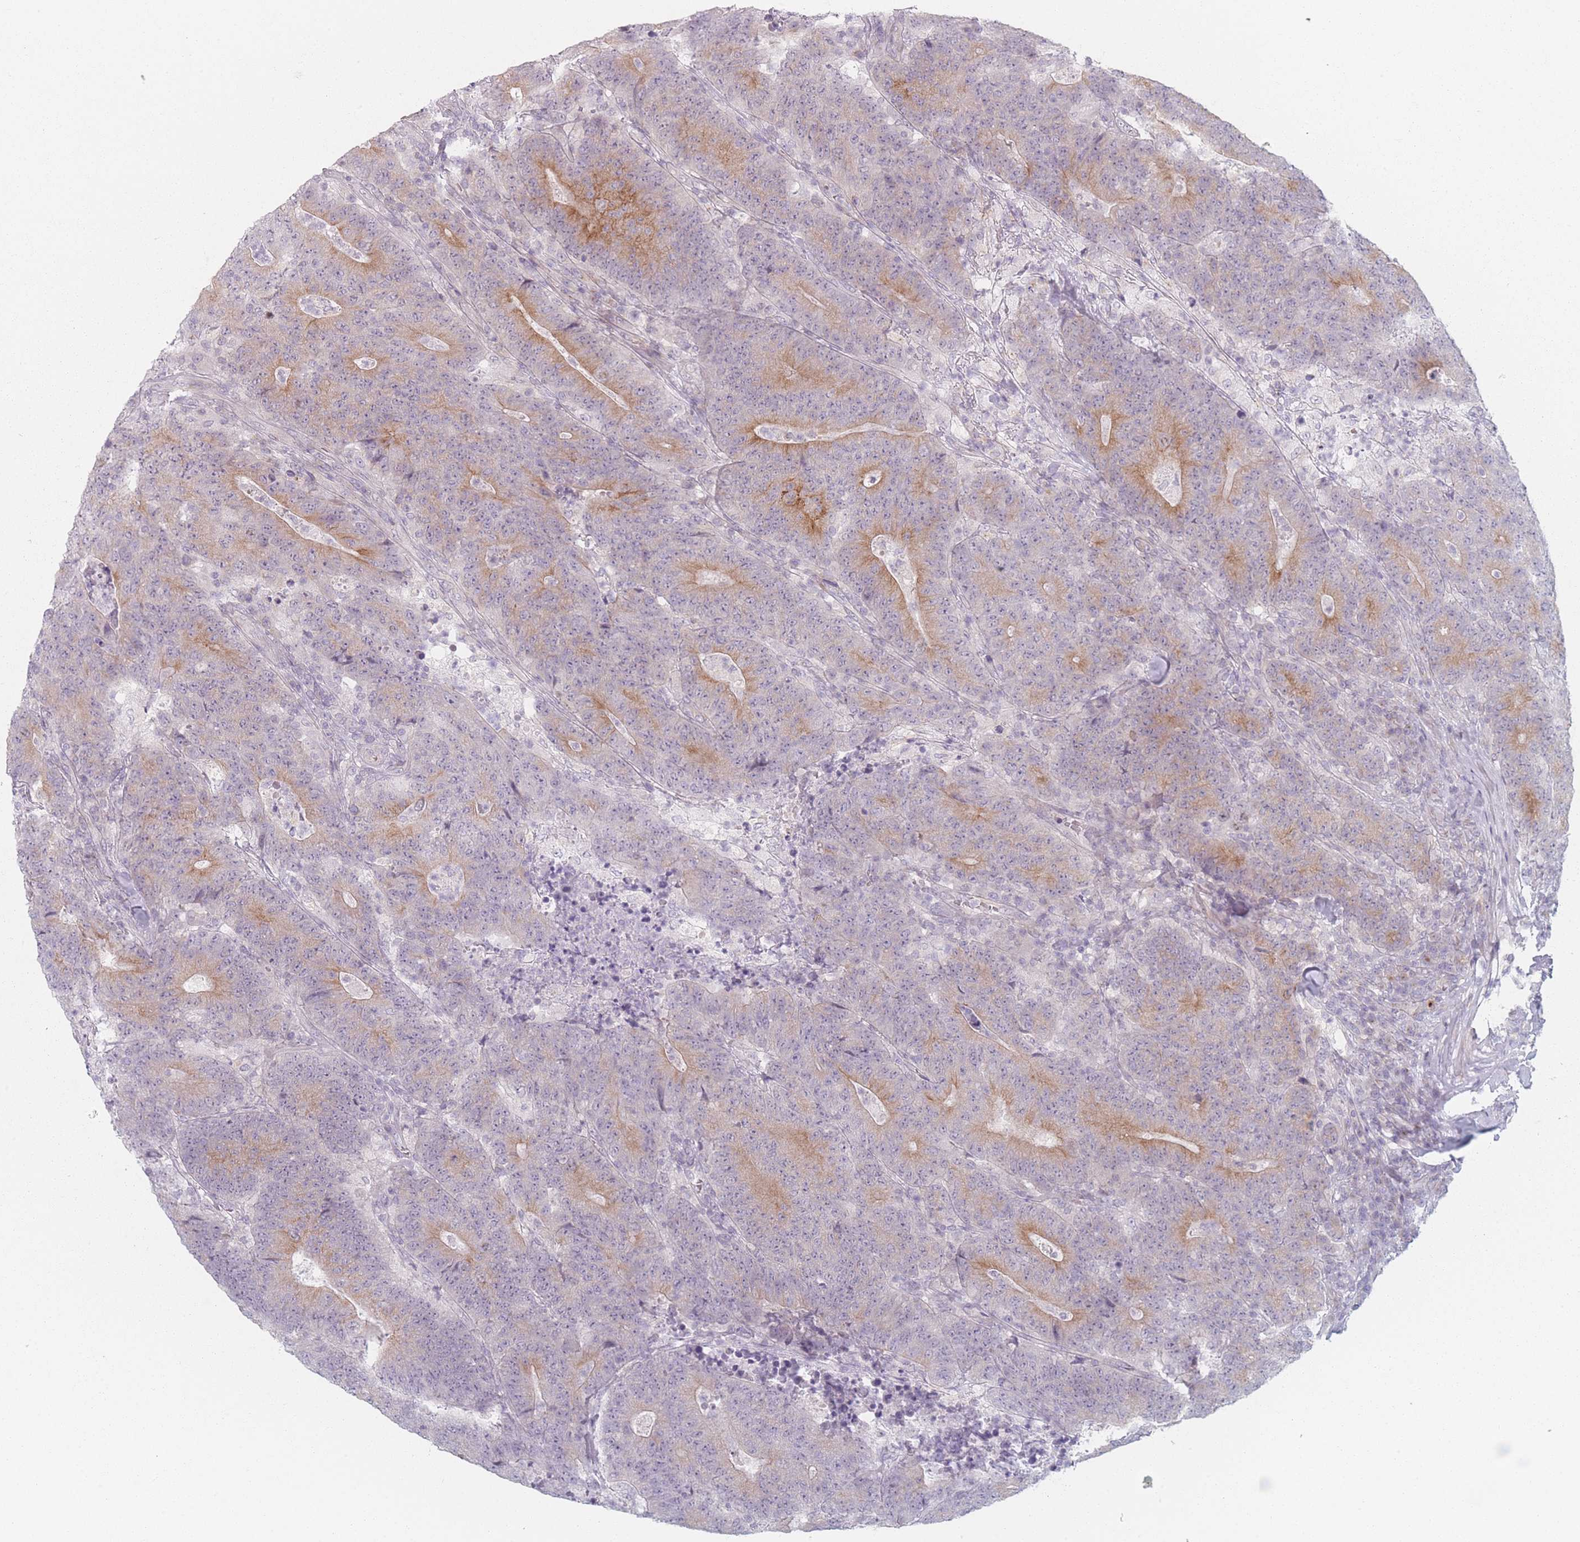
{"staining": {"intensity": "moderate", "quantity": "25%-75%", "location": "cytoplasmic/membranous"}, "tissue": "colorectal cancer", "cell_type": "Tumor cells", "image_type": "cancer", "snomed": [{"axis": "morphology", "description": "Adenocarcinoma, NOS"}, {"axis": "topography", "description": "Colon"}], "caption": "A high-resolution photomicrograph shows immunohistochemistry staining of adenocarcinoma (colorectal), which demonstrates moderate cytoplasmic/membranous staining in approximately 25%-75% of tumor cells.", "gene": "RNF4", "patient": {"sex": "female", "age": 75}}